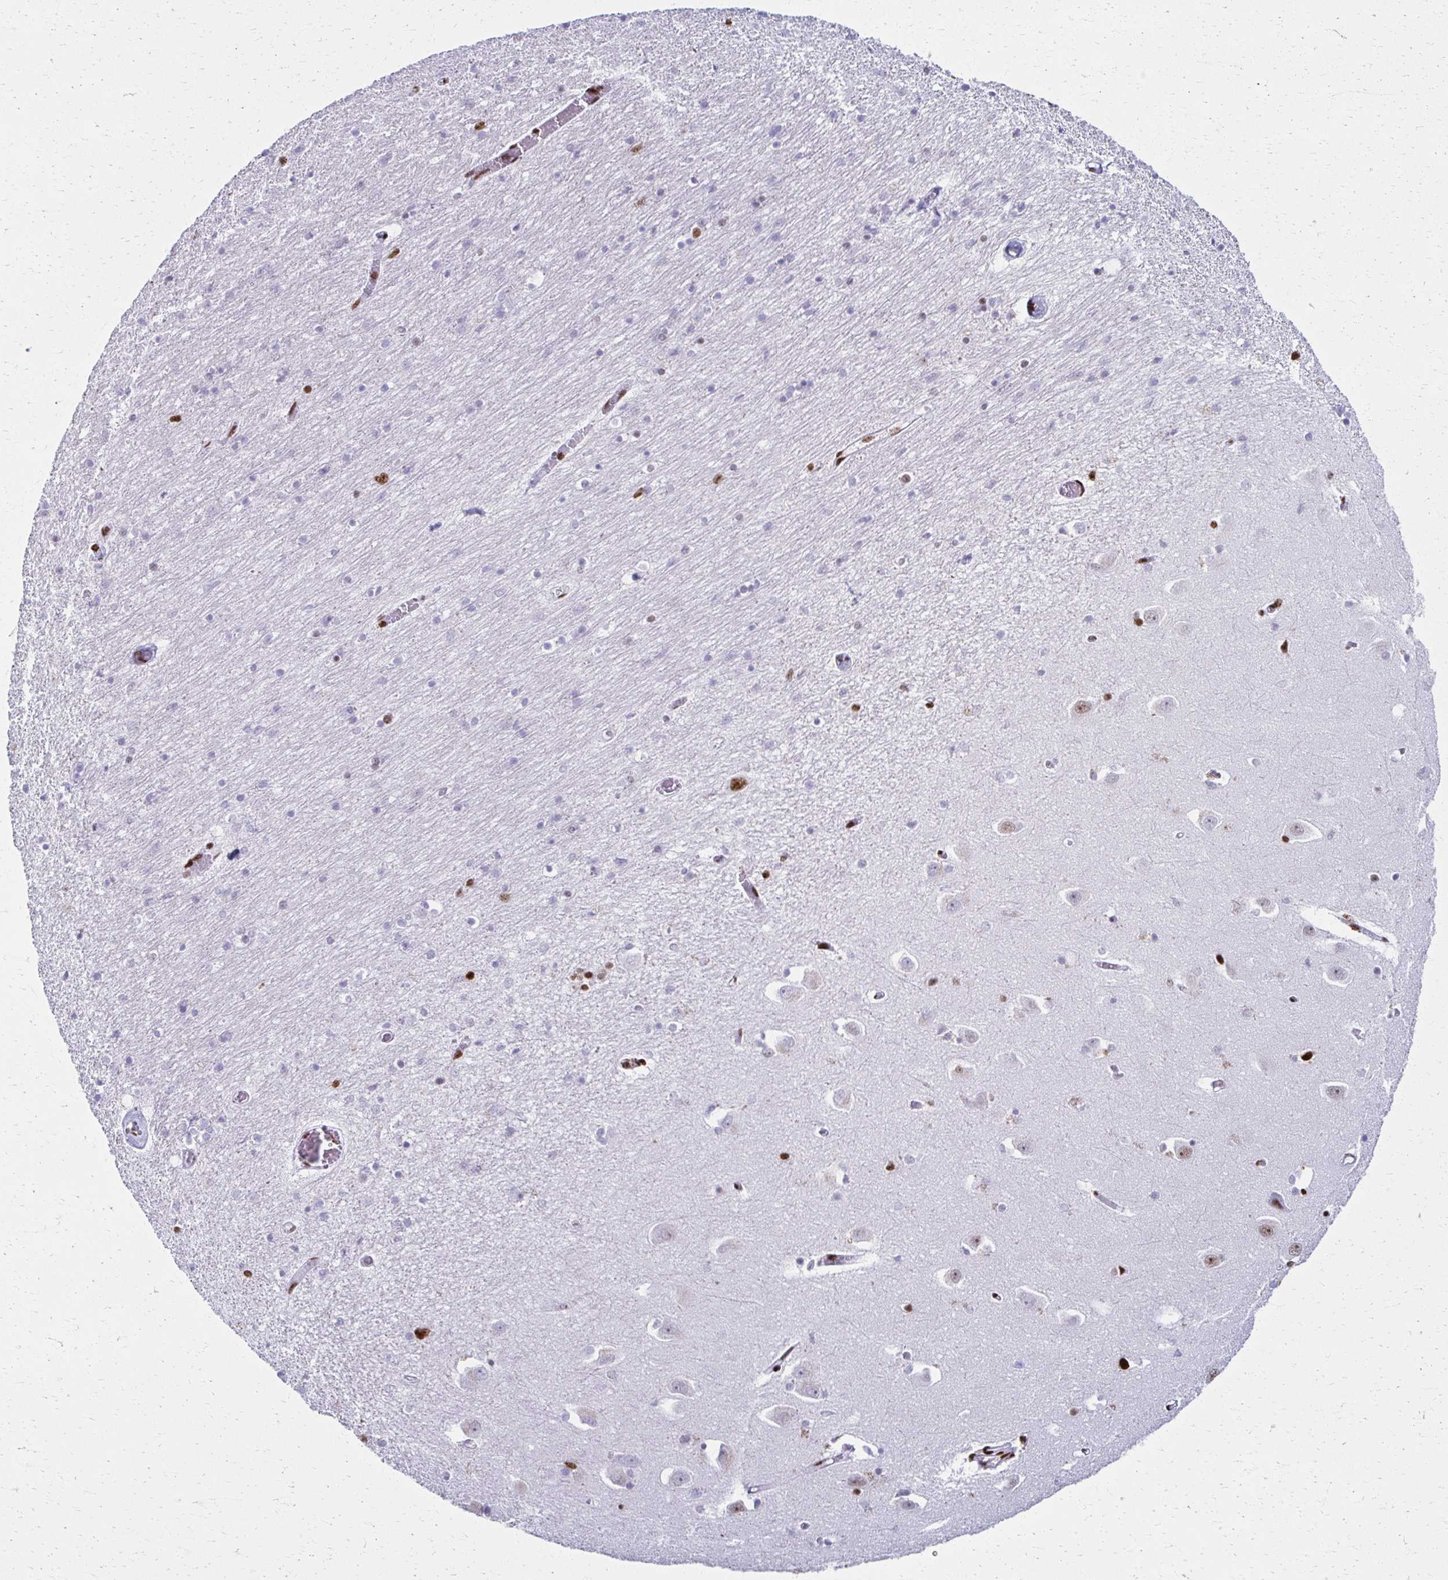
{"staining": {"intensity": "strong", "quantity": "25%-75%", "location": "nuclear"}, "tissue": "caudate", "cell_type": "Glial cells", "image_type": "normal", "snomed": [{"axis": "morphology", "description": "Normal tissue, NOS"}, {"axis": "topography", "description": "Lateral ventricle wall"}, {"axis": "topography", "description": "Hippocampus"}], "caption": "Strong nuclear positivity for a protein is present in approximately 25%-75% of glial cells of normal caudate using immunohistochemistry.", "gene": "NONO", "patient": {"sex": "female", "age": 63}}